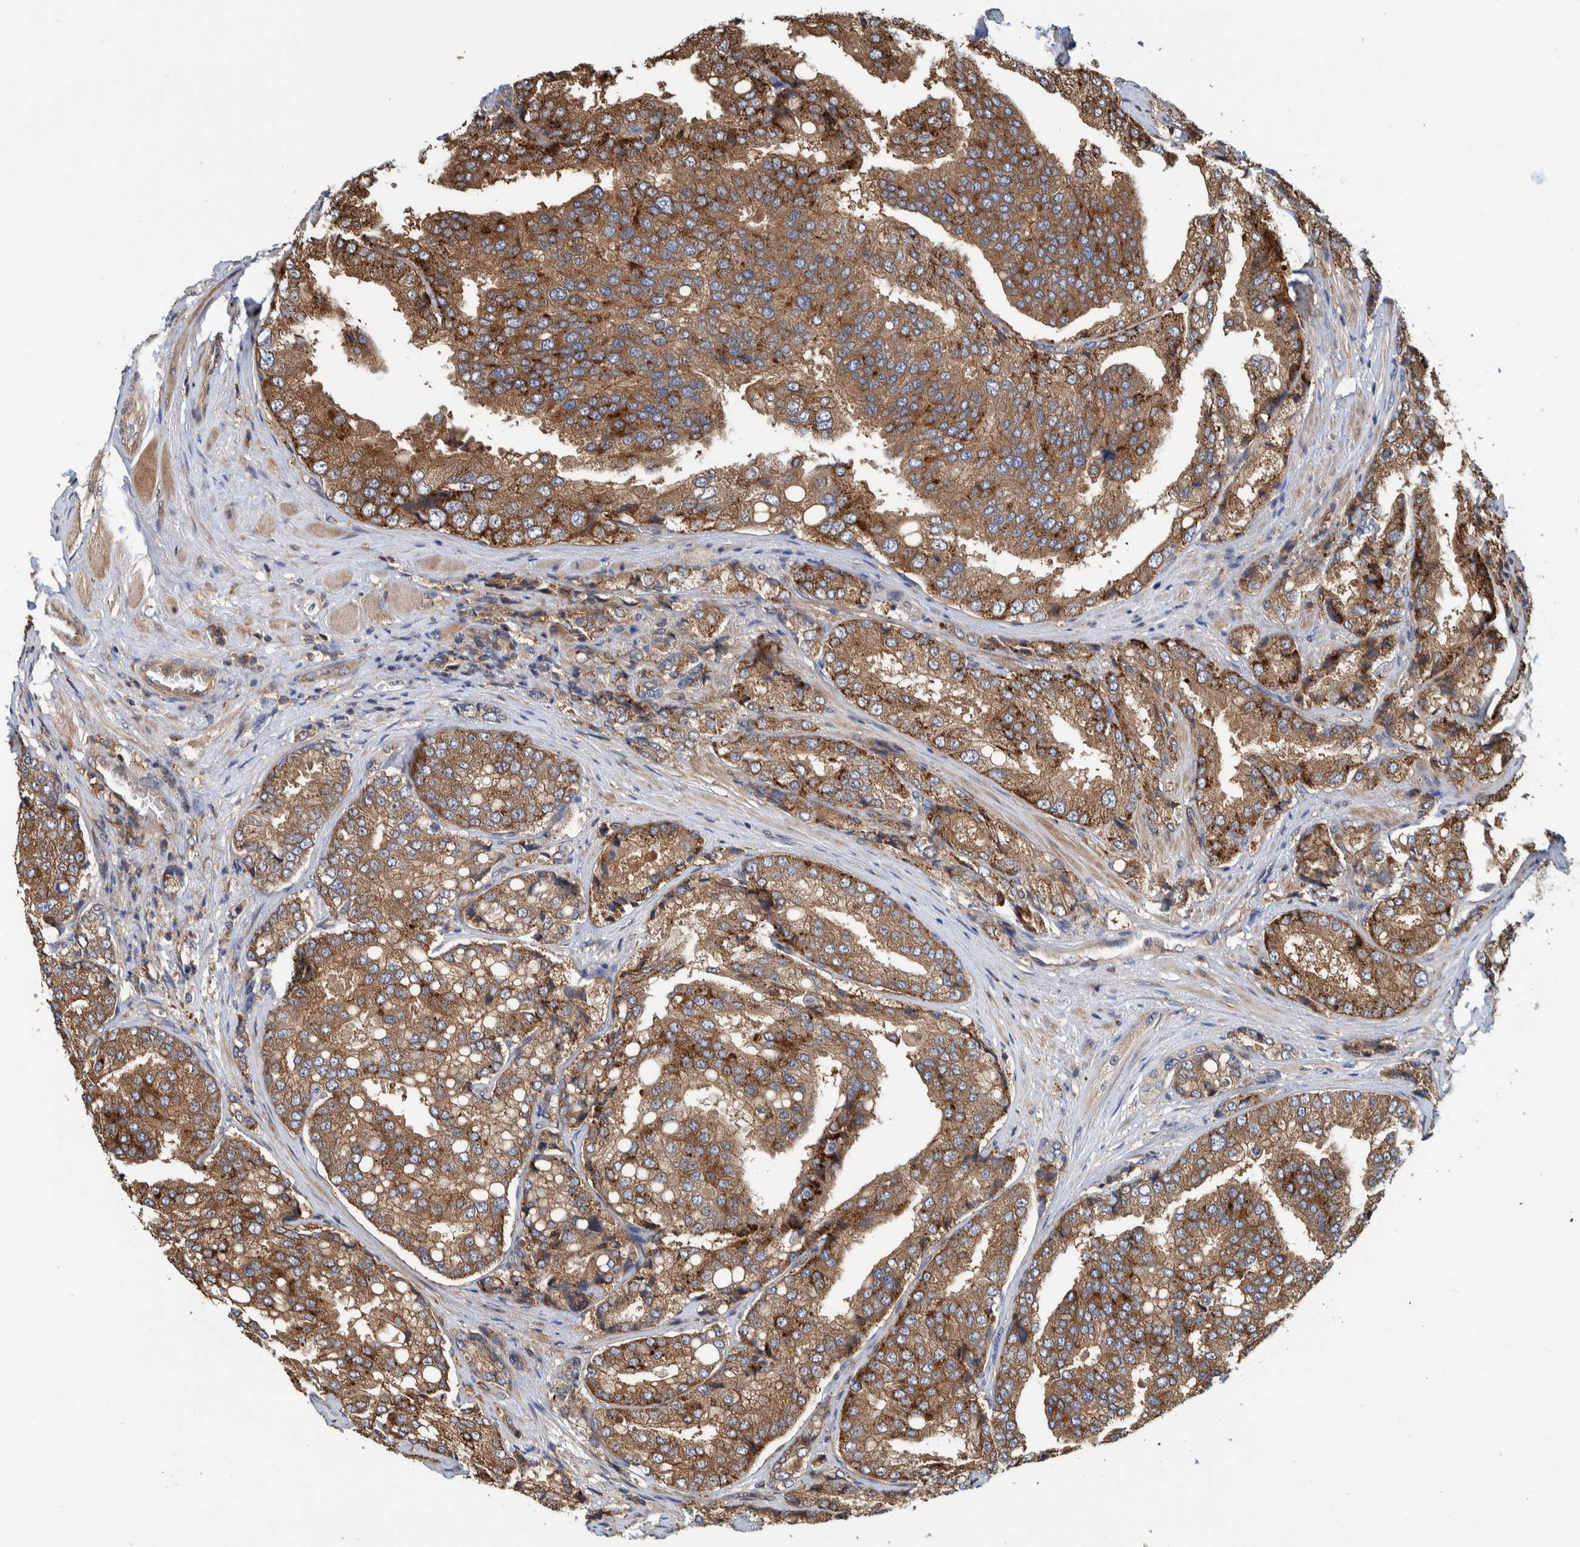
{"staining": {"intensity": "moderate", "quantity": ">75%", "location": "cytoplasmic/membranous"}, "tissue": "prostate cancer", "cell_type": "Tumor cells", "image_type": "cancer", "snomed": [{"axis": "morphology", "description": "Adenocarcinoma, High grade"}, {"axis": "topography", "description": "Prostate"}], "caption": "Immunohistochemical staining of human high-grade adenocarcinoma (prostate) demonstrates medium levels of moderate cytoplasmic/membranous protein staining in about >75% of tumor cells. The staining is performed using DAB (3,3'-diaminobenzidine) brown chromogen to label protein expression. The nuclei are counter-stained blue using hematoxylin.", "gene": "CCDC57", "patient": {"sex": "male", "age": 50}}